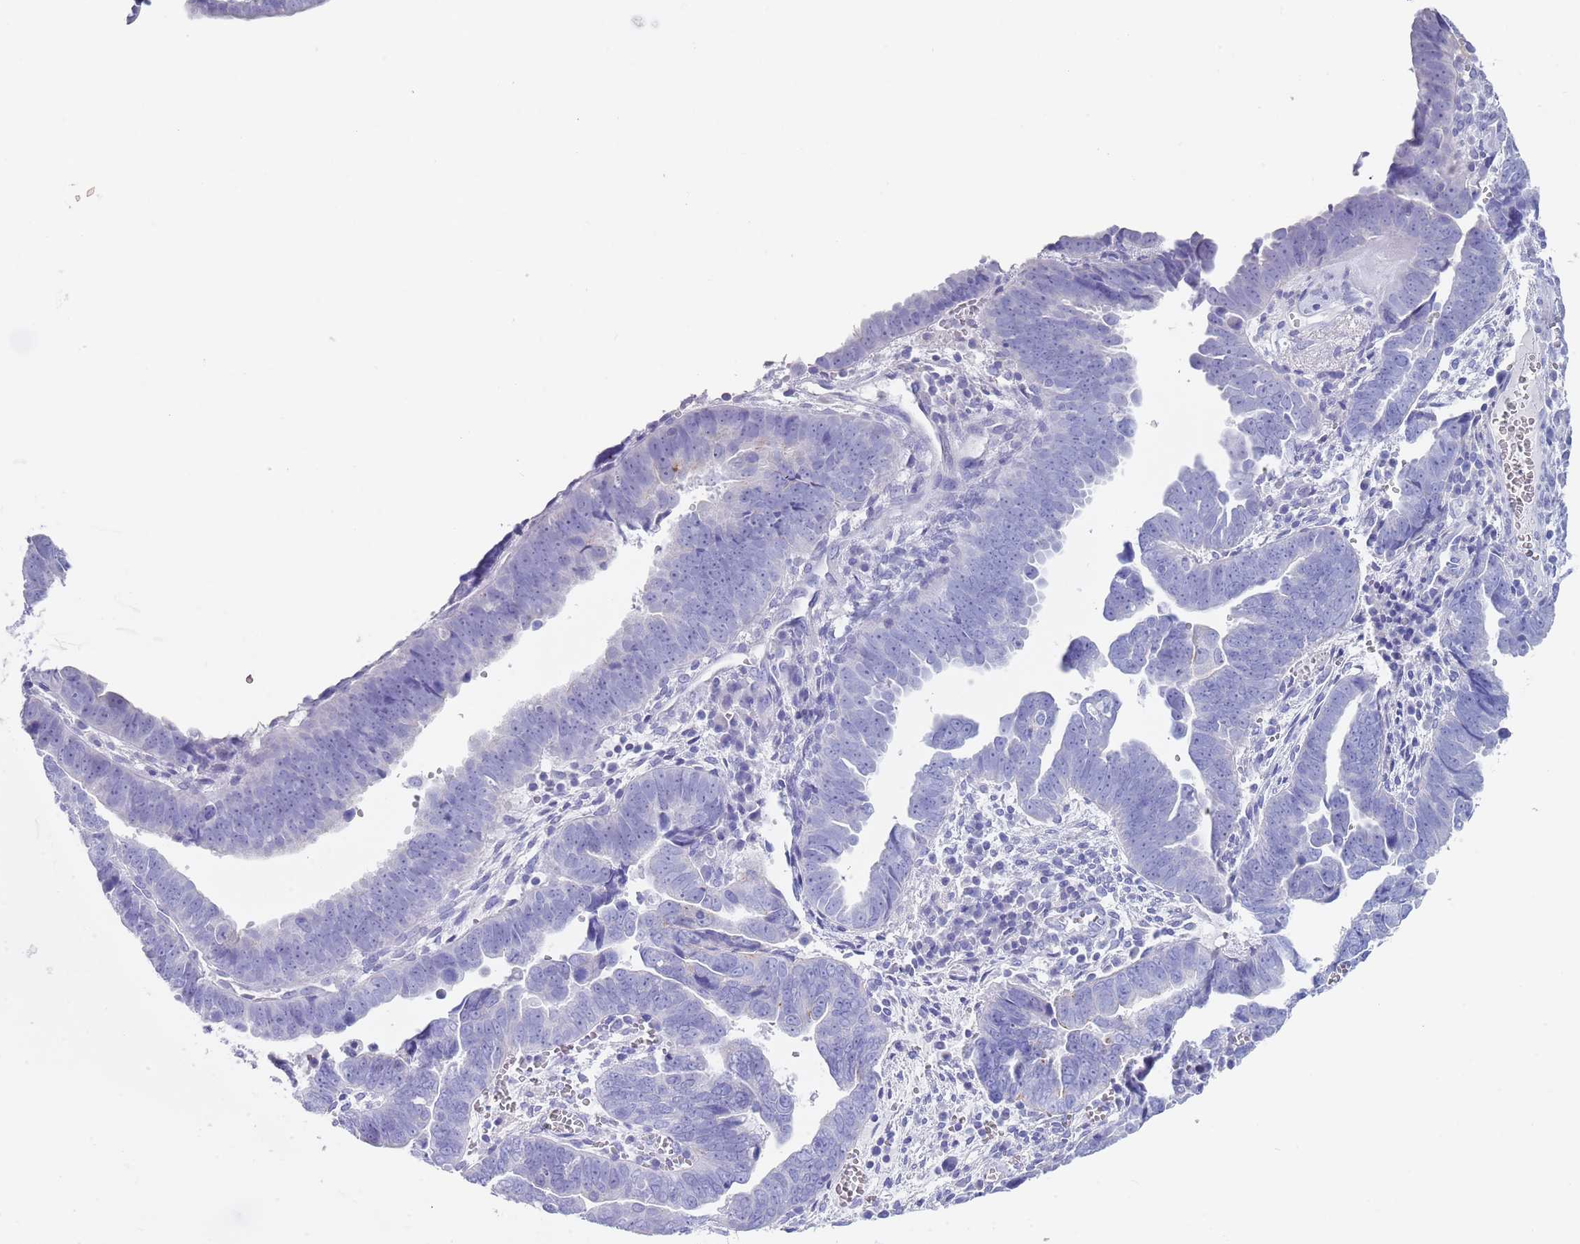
{"staining": {"intensity": "negative", "quantity": "none", "location": "none"}, "tissue": "endometrial cancer", "cell_type": "Tumor cells", "image_type": "cancer", "snomed": [{"axis": "morphology", "description": "Adenocarcinoma, NOS"}, {"axis": "topography", "description": "Endometrium"}], "caption": "Immunohistochemical staining of adenocarcinoma (endometrial) shows no significant staining in tumor cells.", "gene": "CPXM2", "patient": {"sex": "female", "age": 75}}